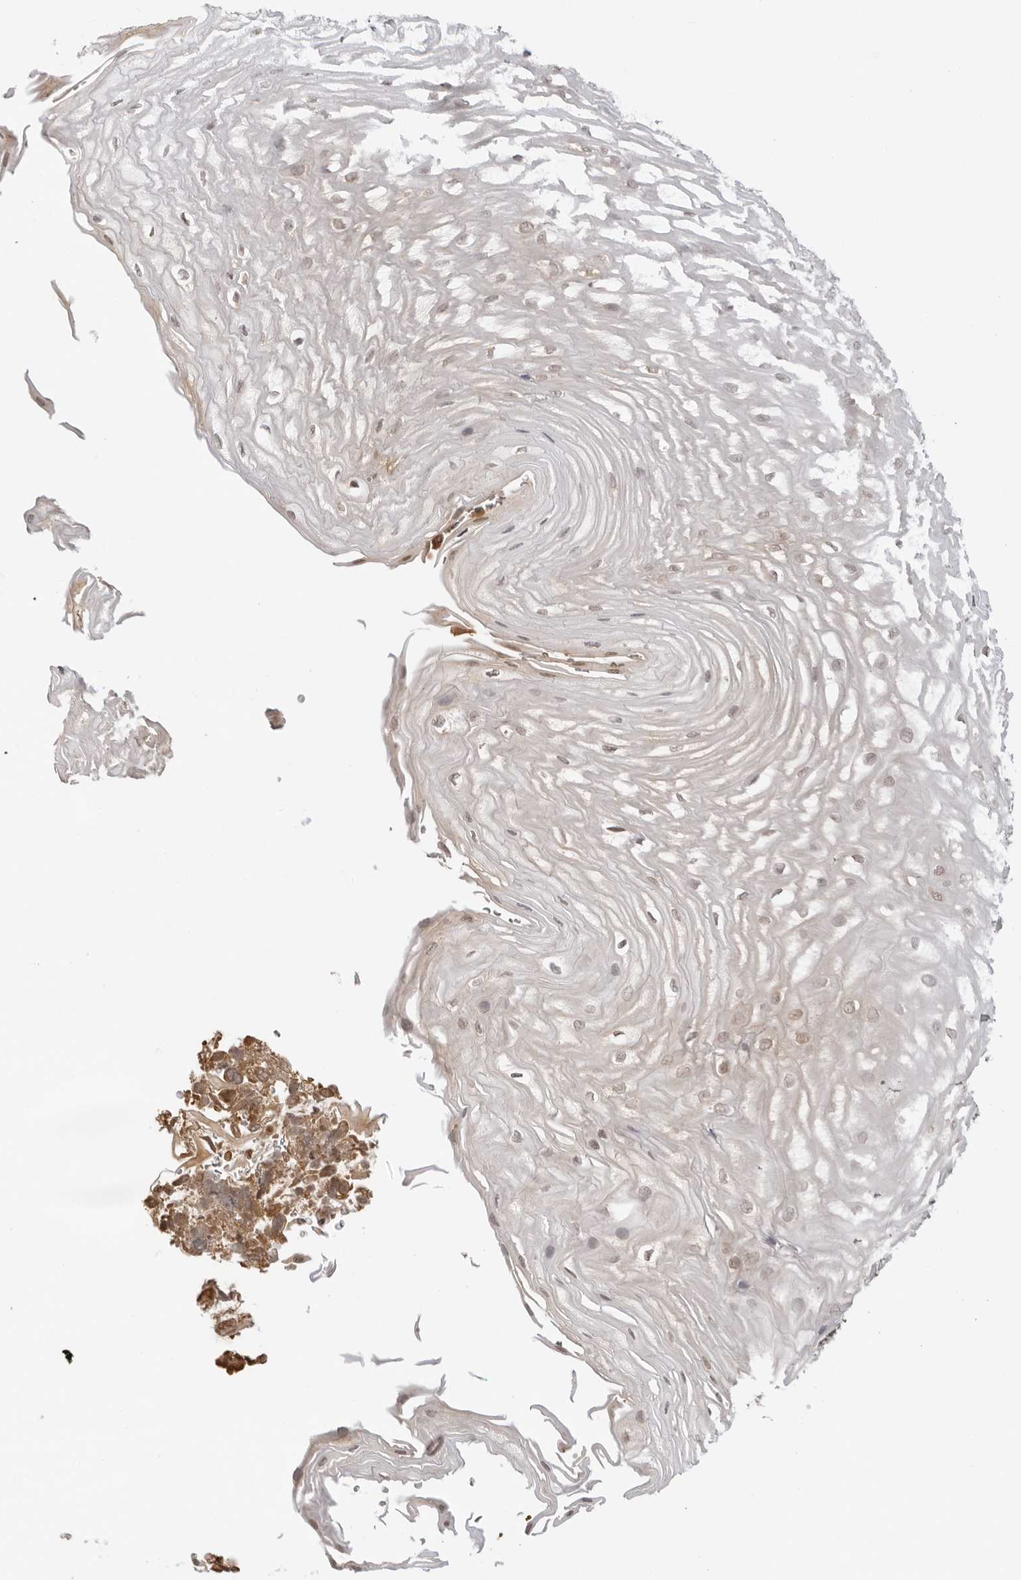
{"staining": {"intensity": "moderate", "quantity": "25%-75%", "location": "cytoplasmic/membranous,nuclear"}, "tissue": "esophagus", "cell_type": "Squamous epithelial cells", "image_type": "normal", "snomed": [{"axis": "morphology", "description": "Normal tissue, NOS"}, {"axis": "topography", "description": "Esophagus"}], "caption": "A micrograph of human esophagus stained for a protein exhibits moderate cytoplasmic/membranous,nuclear brown staining in squamous epithelial cells.", "gene": "IKBKE", "patient": {"sex": "male", "age": 54}}